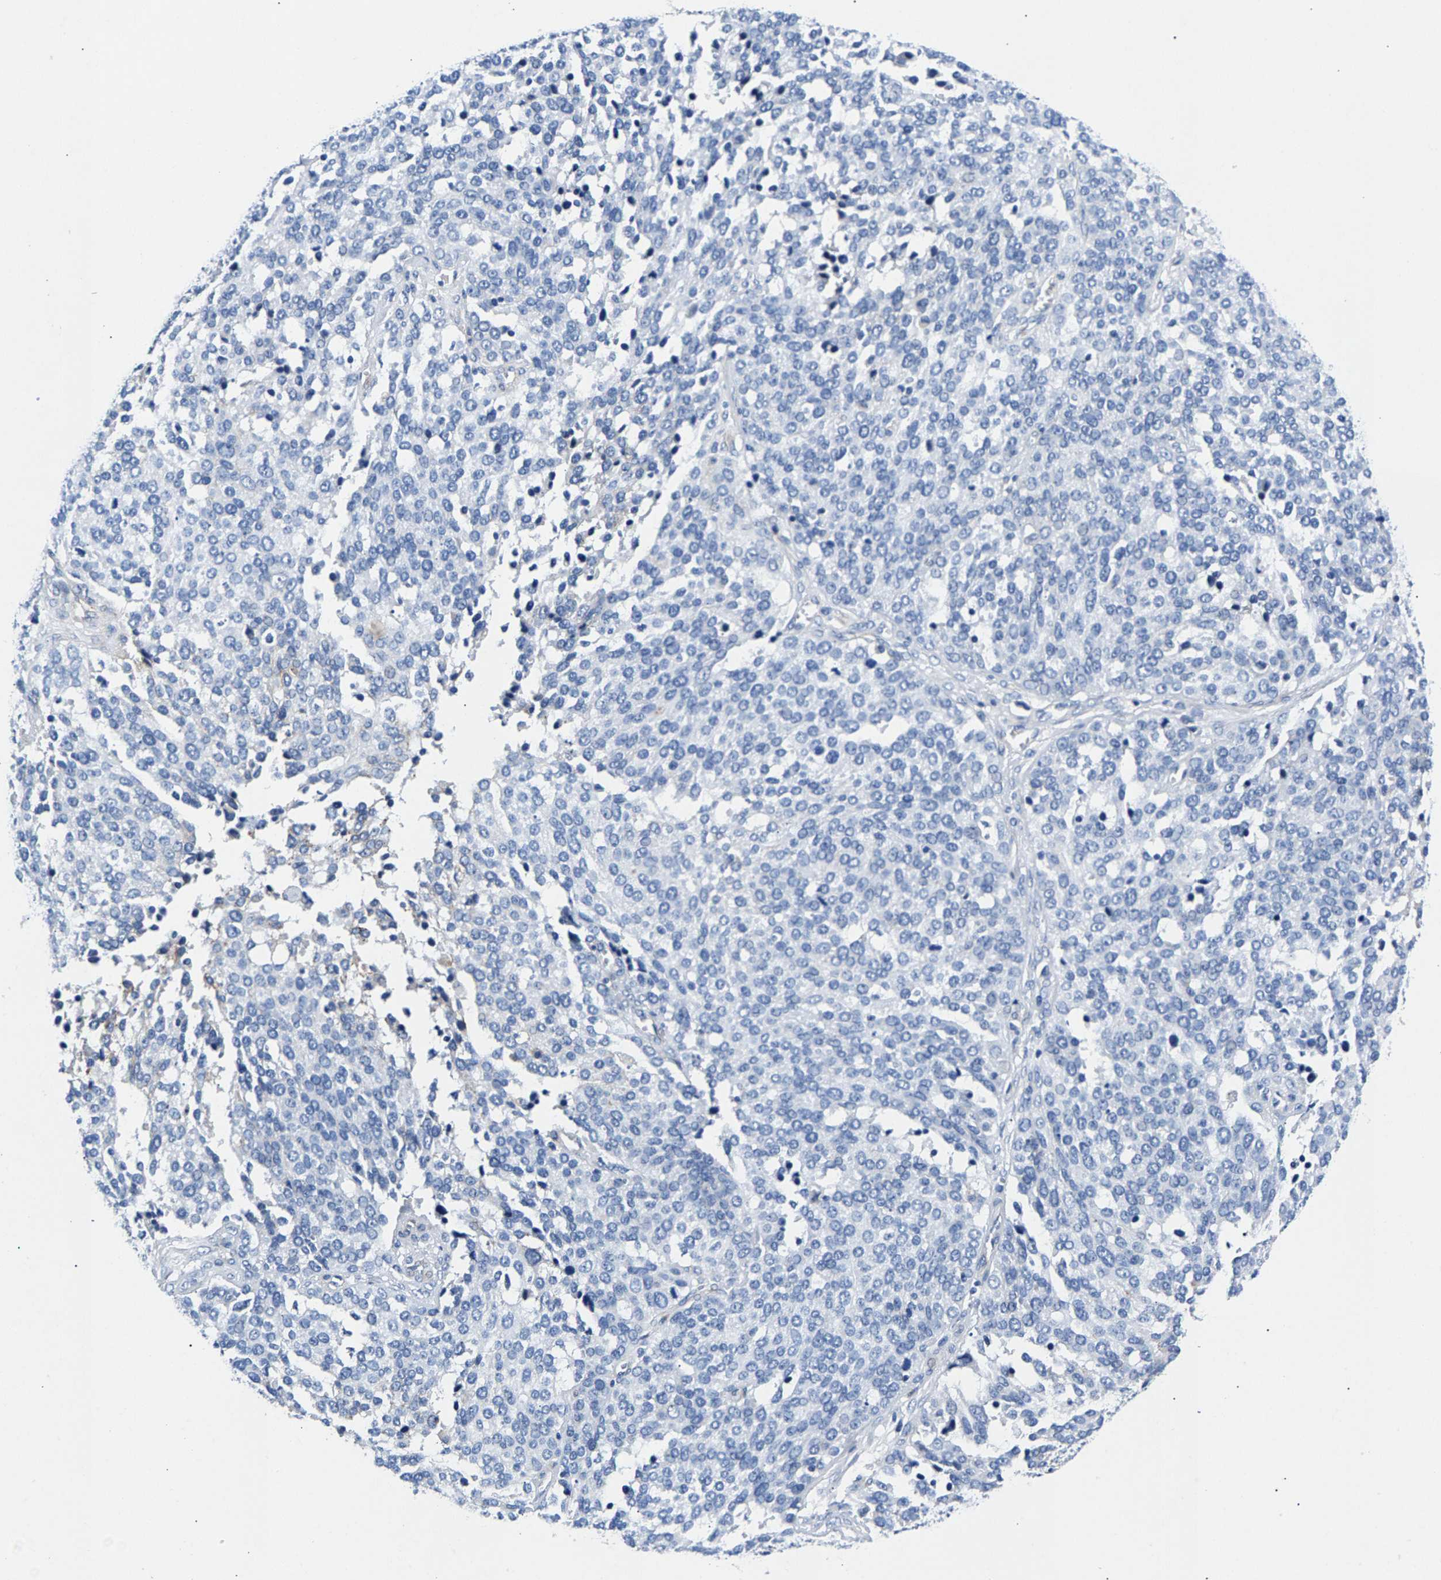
{"staining": {"intensity": "negative", "quantity": "none", "location": "none"}, "tissue": "ovarian cancer", "cell_type": "Tumor cells", "image_type": "cancer", "snomed": [{"axis": "morphology", "description": "Cystadenocarcinoma, serous, NOS"}, {"axis": "topography", "description": "Ovary"}], "caption": "Human ovarian cancer stained for a protein using IHC exhibits no positivity in tumor cells.", "gene": "P2RY4", "patient": {"sex": "female", "age": 44}}